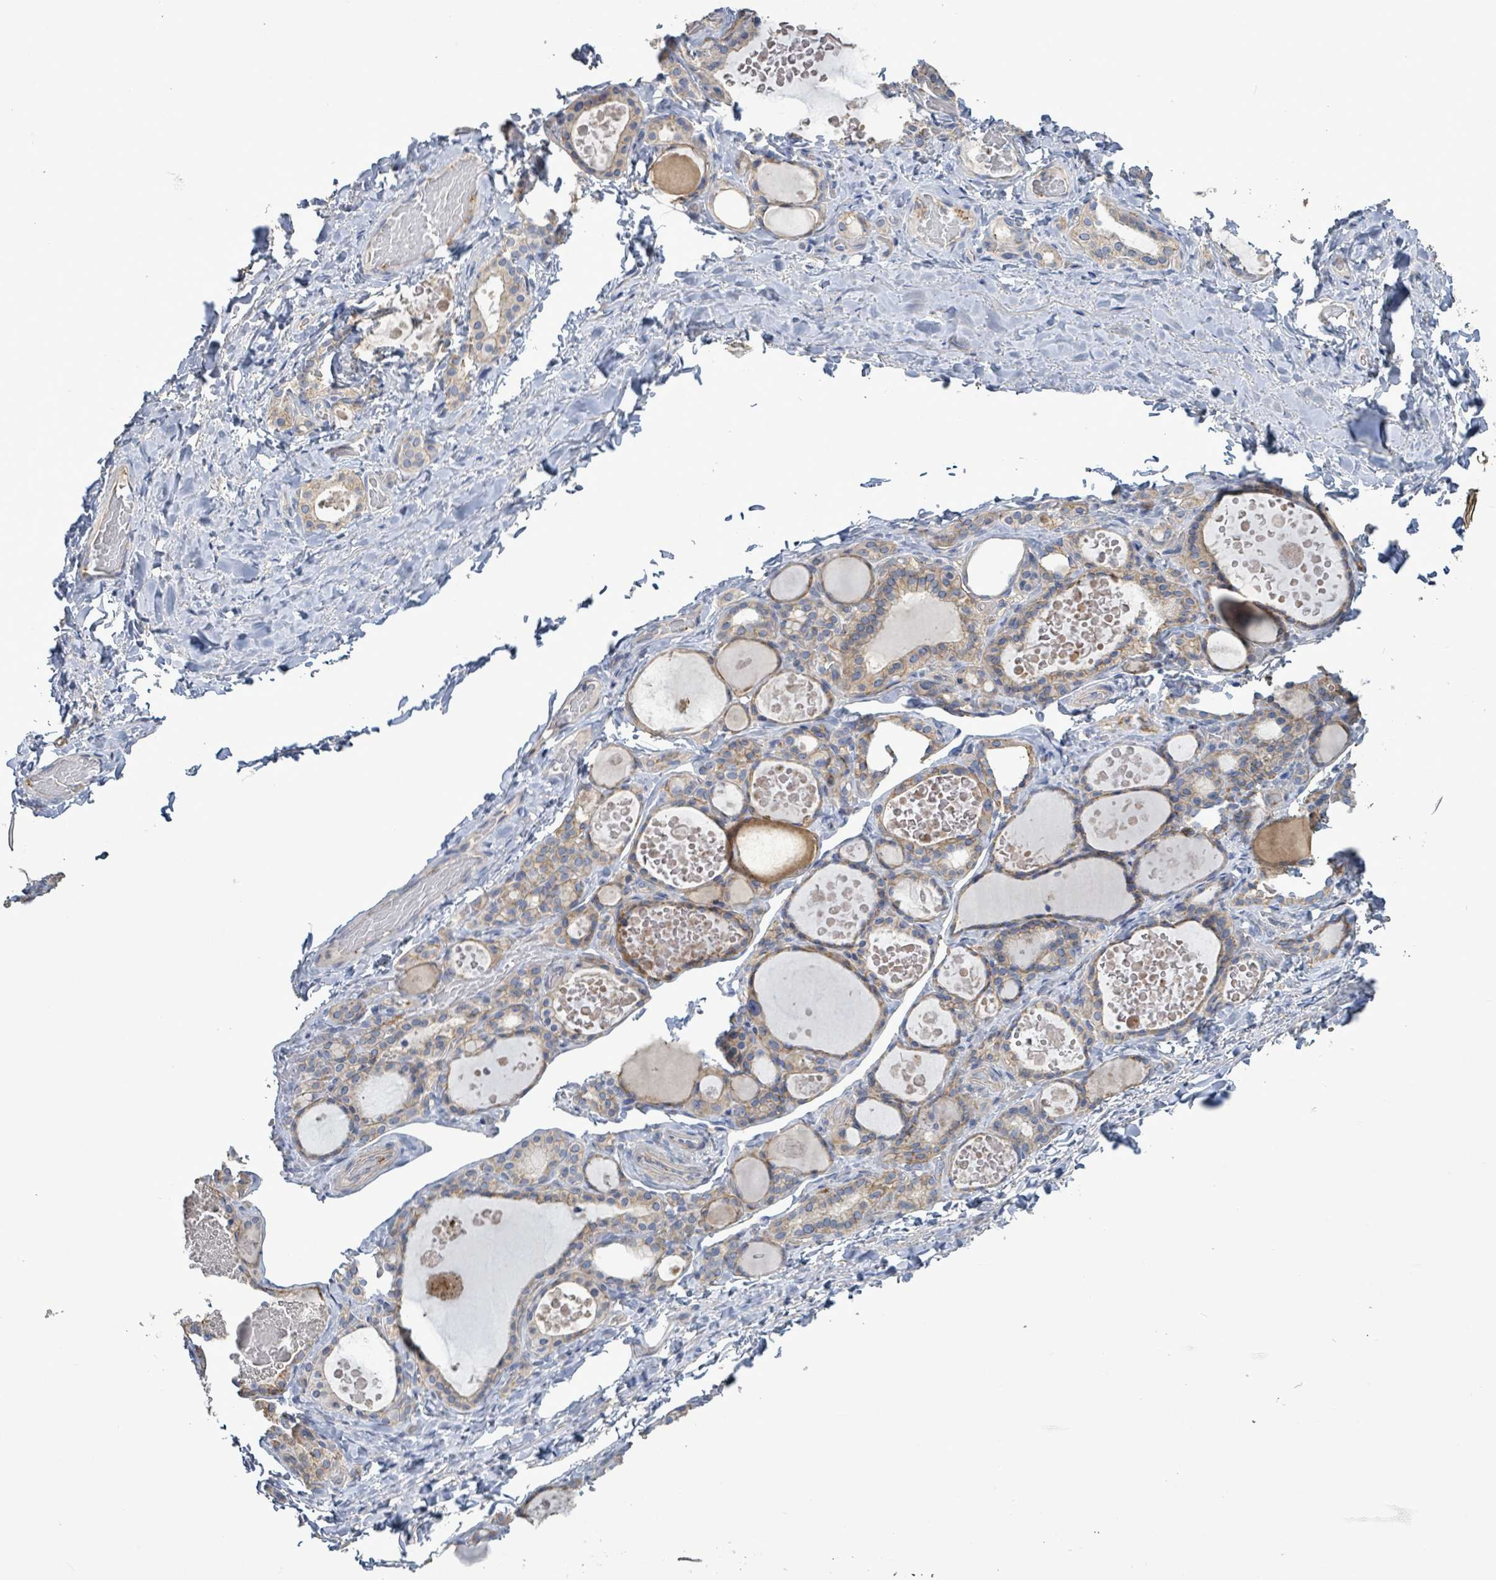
{"staining": {"intensity": "weak", "quantity": ">75%", "location": "cytoplasmic/membranous"}, "tissue": "thyroid gland", "cell_type": "Glandular cells", "image_type": "normal", "snomed": [{"axis": "morphology", "description": "Normal tissue, NOS"}, {"axis": "topography", "description": "Thyroid gland"}], "caption": "Immunohistochemical staining of normal thyroid gland exhibits weak cytoplasmic/membranous protein expression in about >75% of glandular cells. Nuclei are stained in blue.", "gene": "HRAS", "patient": {"sex": "female", "age": 46}}